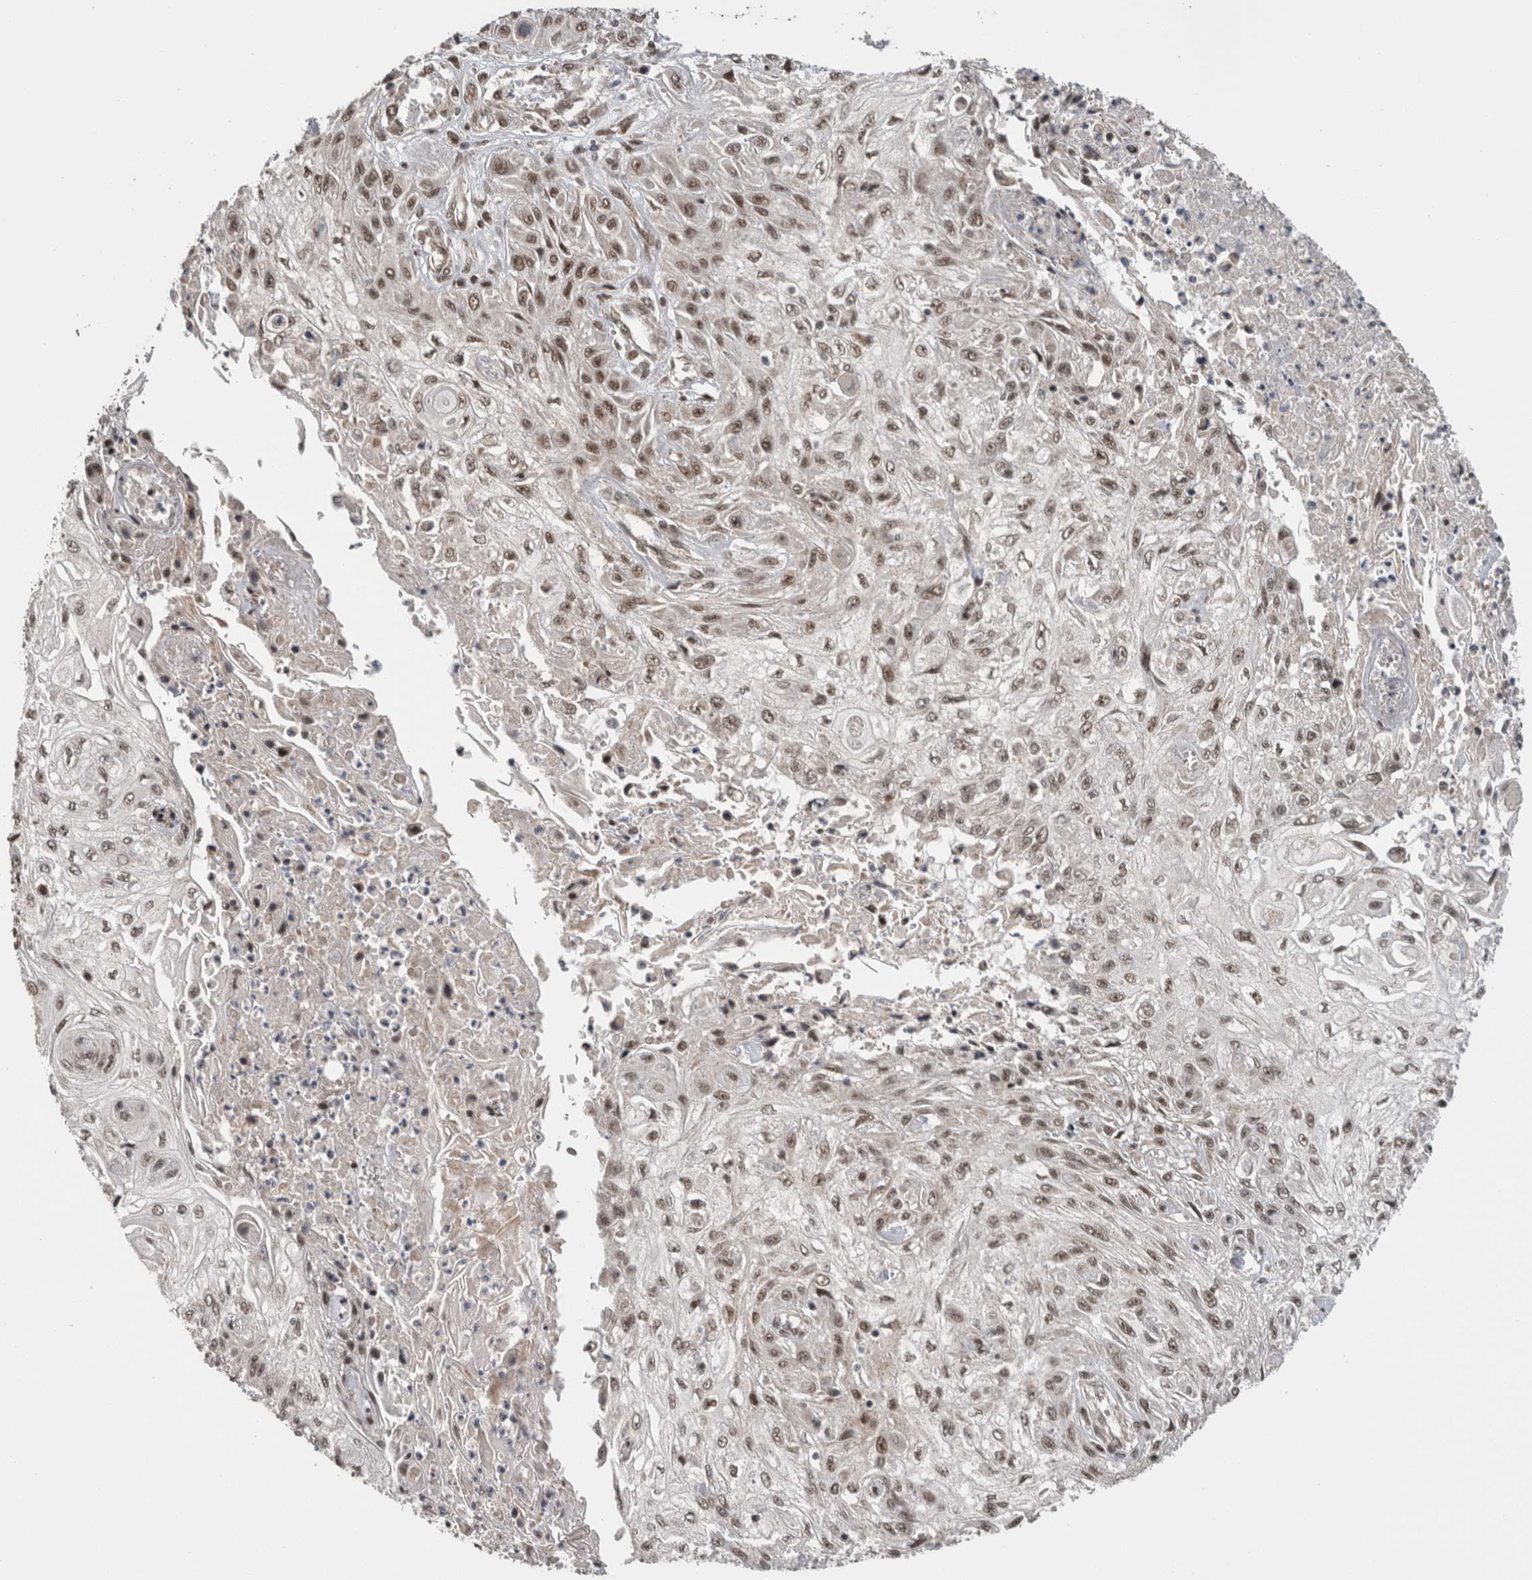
{"staining": {"intensity": "moderate", "quantity": ">75%", "location": "nuclear"}, "tissue": "skin cancer", "cell_type": "Tumor cells", "image_type": "cancer", "snomed": [{"axis": "morphology", "description": "Squamous cell carcinoma, NOS"}, {"axis": "morphology", "description": "Squamous cell carcinoma, metastatic, NOS"}, {"axis": "topography", "description": "Skin"}, {"axis": "topography", "description": "Lymph node"}], "caption": "IHC (DAB) staining of human skin cancer demonstrates moderate nuclear protein staining in about >75% of tumor cells.", "gene": "CPSF2", "patient": {"sex": "male", "age": 75}}